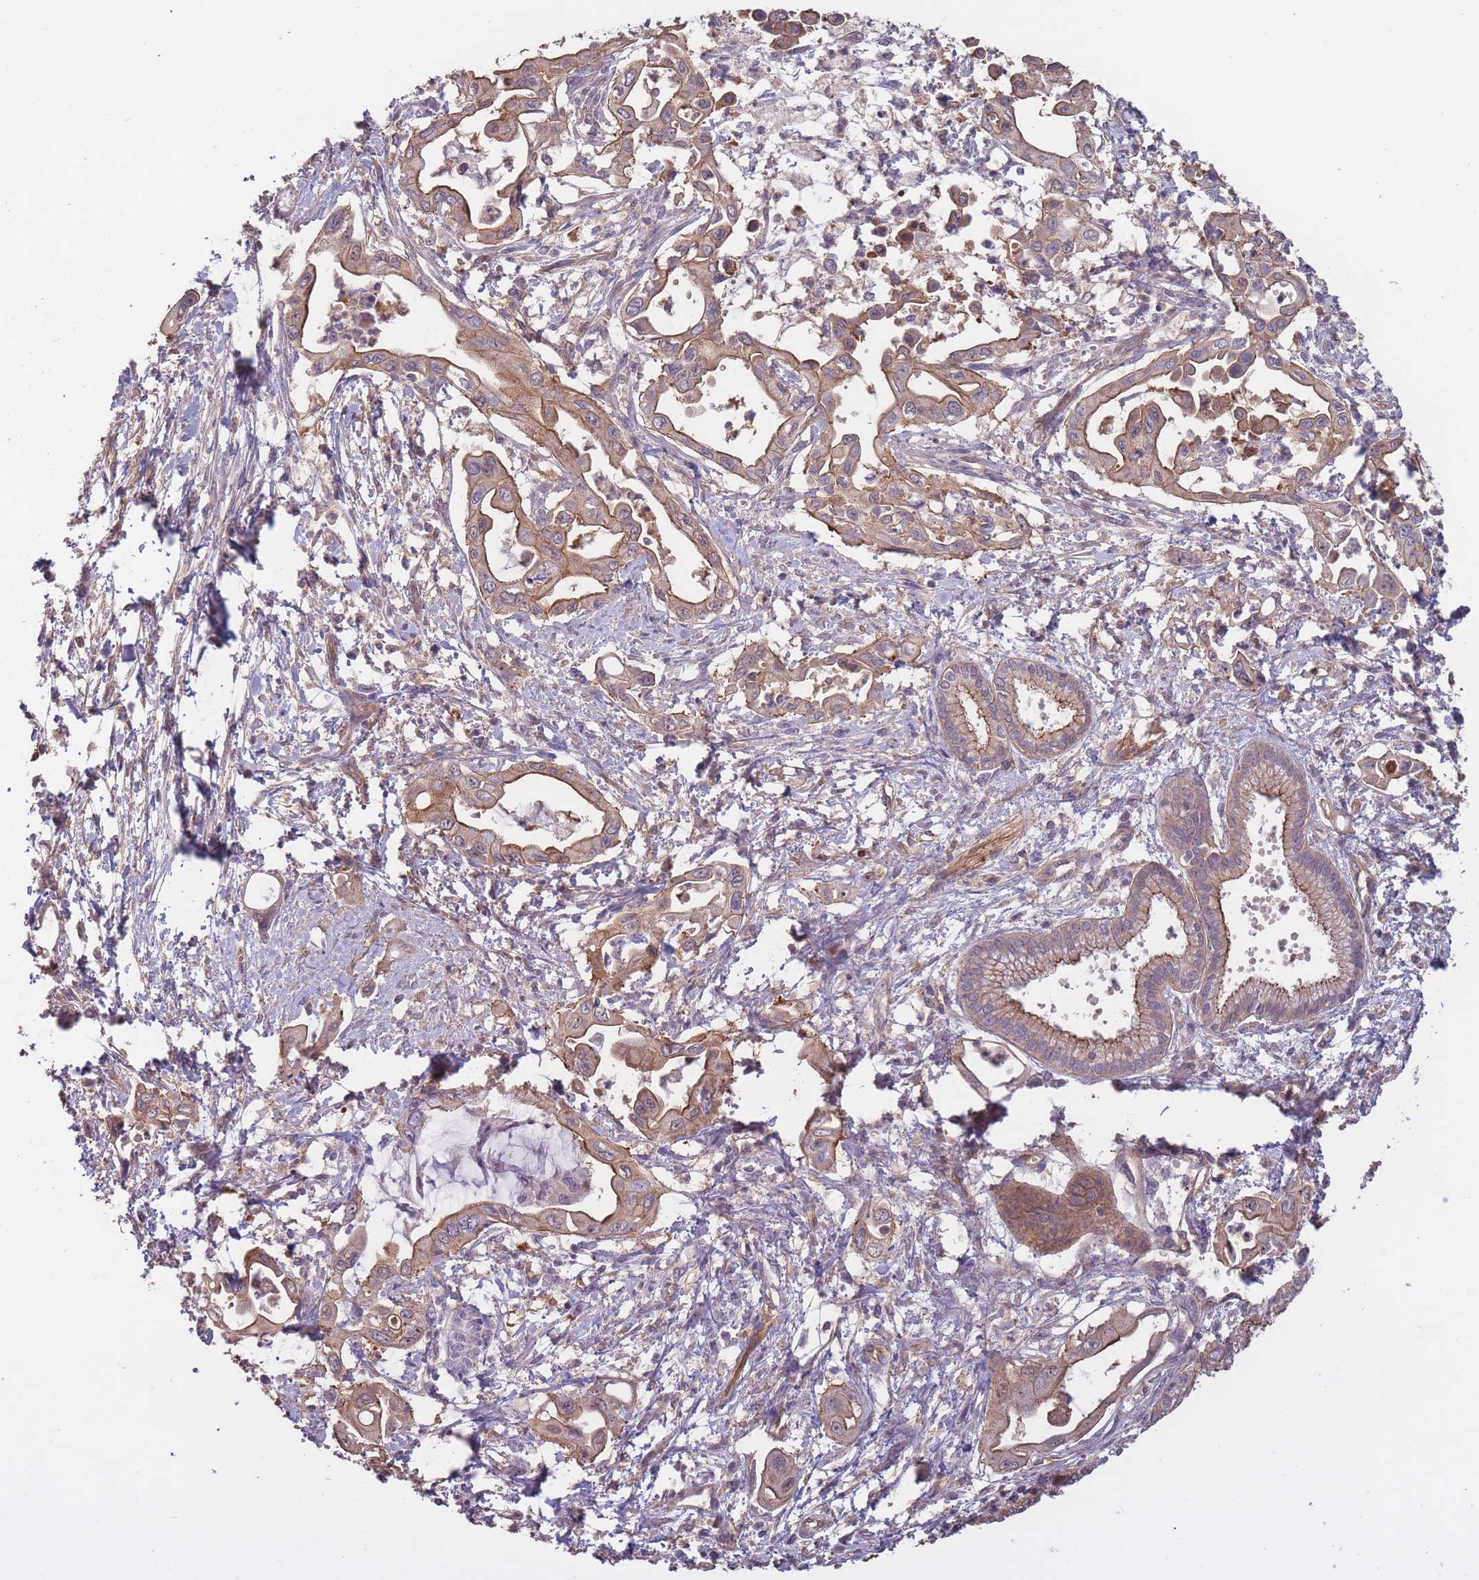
{"staining": {"intensity": "moderate", "quantity": ">75%", "location": "cytoplasmic/membranous,nuclear"}, "tissue": "pancreatic cancer", "cell_type": "Tumor cells", "image_type": "cancer", "snomed": [{"axis": "morphology", "description": "Adenocarcinoma, NOS"}, {"axis": "topography", "description": "Pancreas"}], "caption": "An immunohistochemistry (IHC) histopathology image of neoplastic tissue is shown. Protein staining in brown highlights moderate cytoplasmic/membranous and nuclear positivity in pancreatic cancer (adenocarcinoma) within tumor cells. The protein of interest is shown in brown color, while the nuclei are stained blue.", "gene": "KIAA1755", "patient": {"sex": "male", "age": 61}}